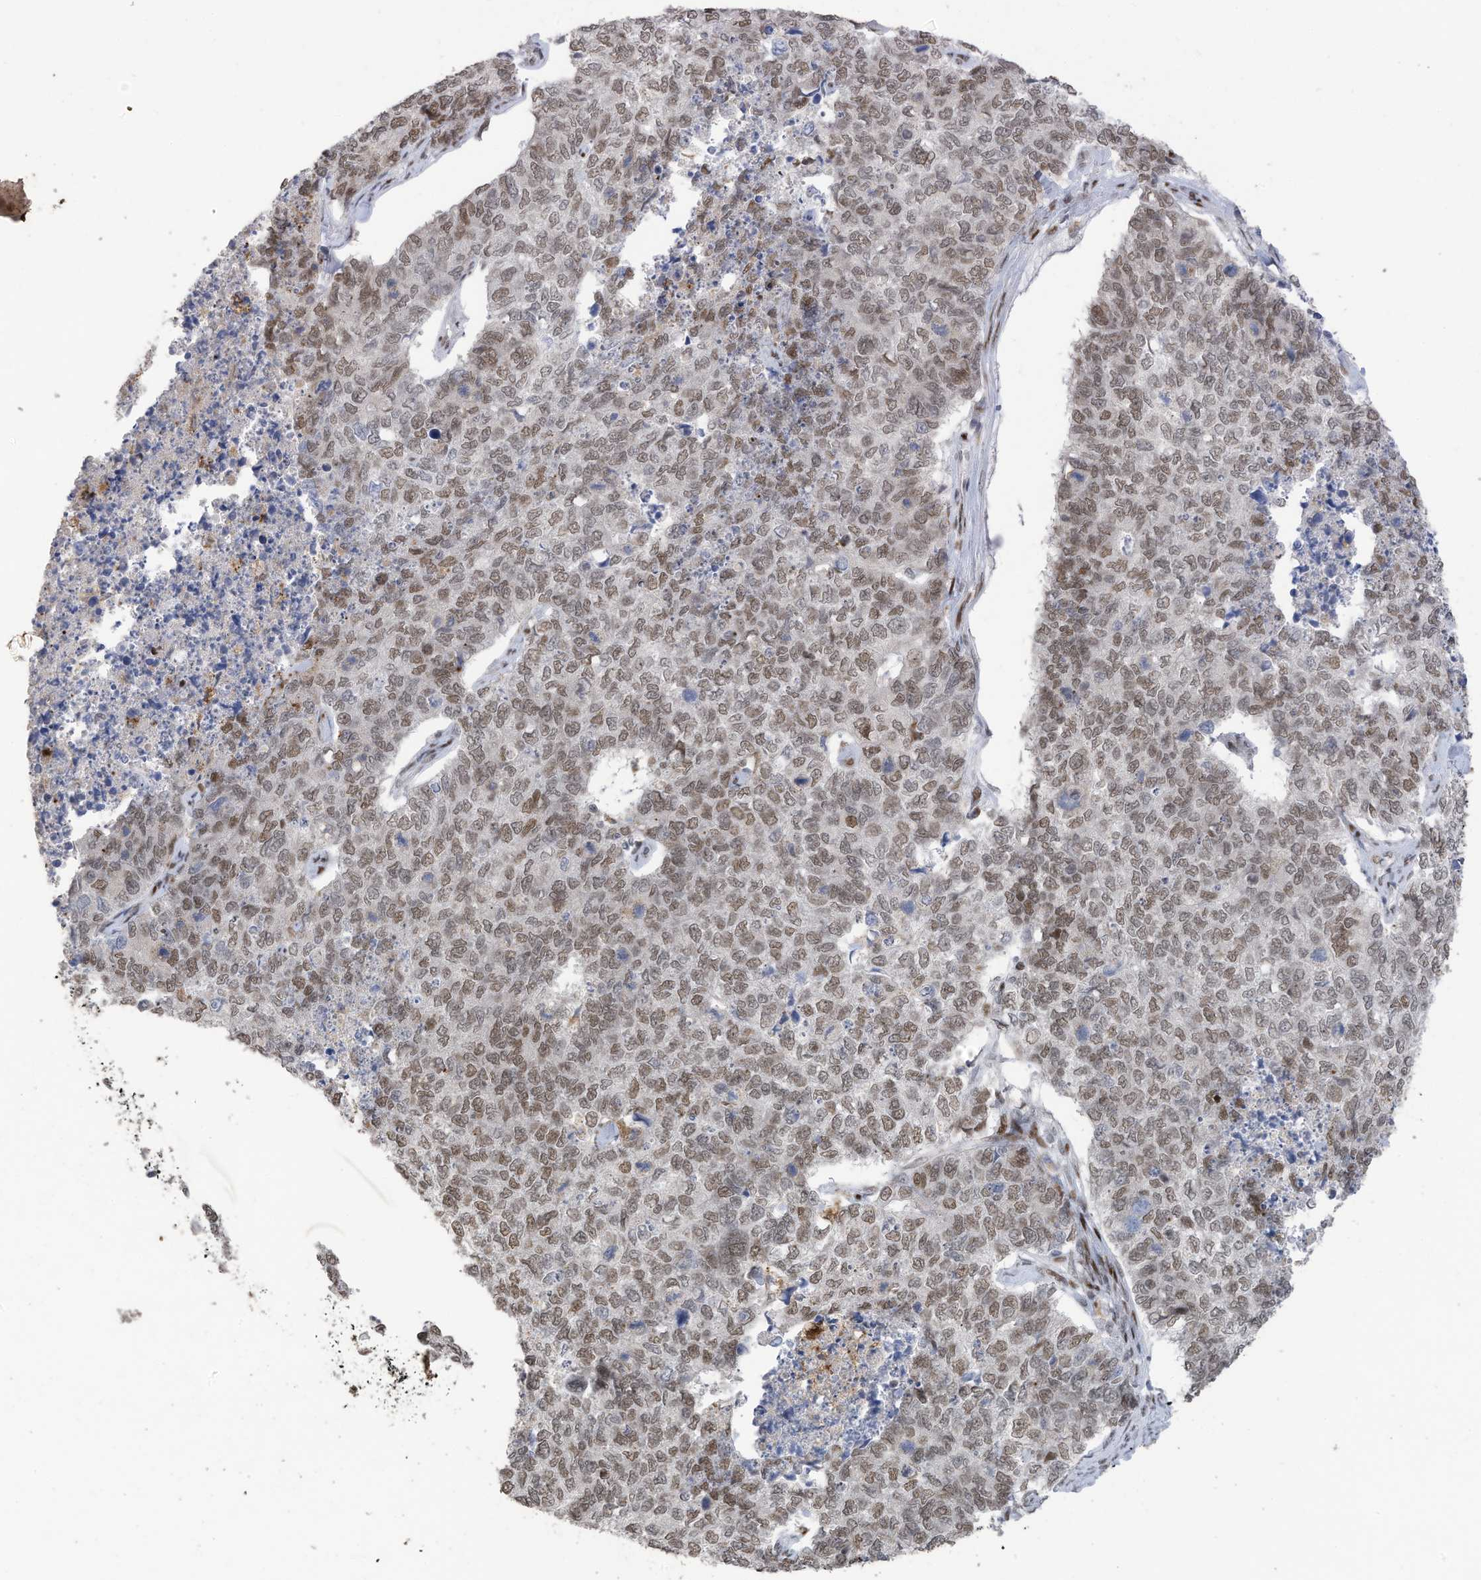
{"staining": {"intensity": "moderate", "quantity": ">75%", "location": "nuclear"}, "tissue": "cervical cancer", "cell_type": "Tumor cells", "image_type": "cancer", "snomed": [{"axis": "morphology", "description": "Squamous cell carcinoma, NOS"}, {"axis": "topography", "description": "Cervix"}], "caption": "A photomicrograph of human squamous cell carcinoma (cervical) stained for a protein demonstrates moderate nuclear brown staining in tumor cells.", "gene": "RABL3", "patient": {"sex": "female", "age": 63}}